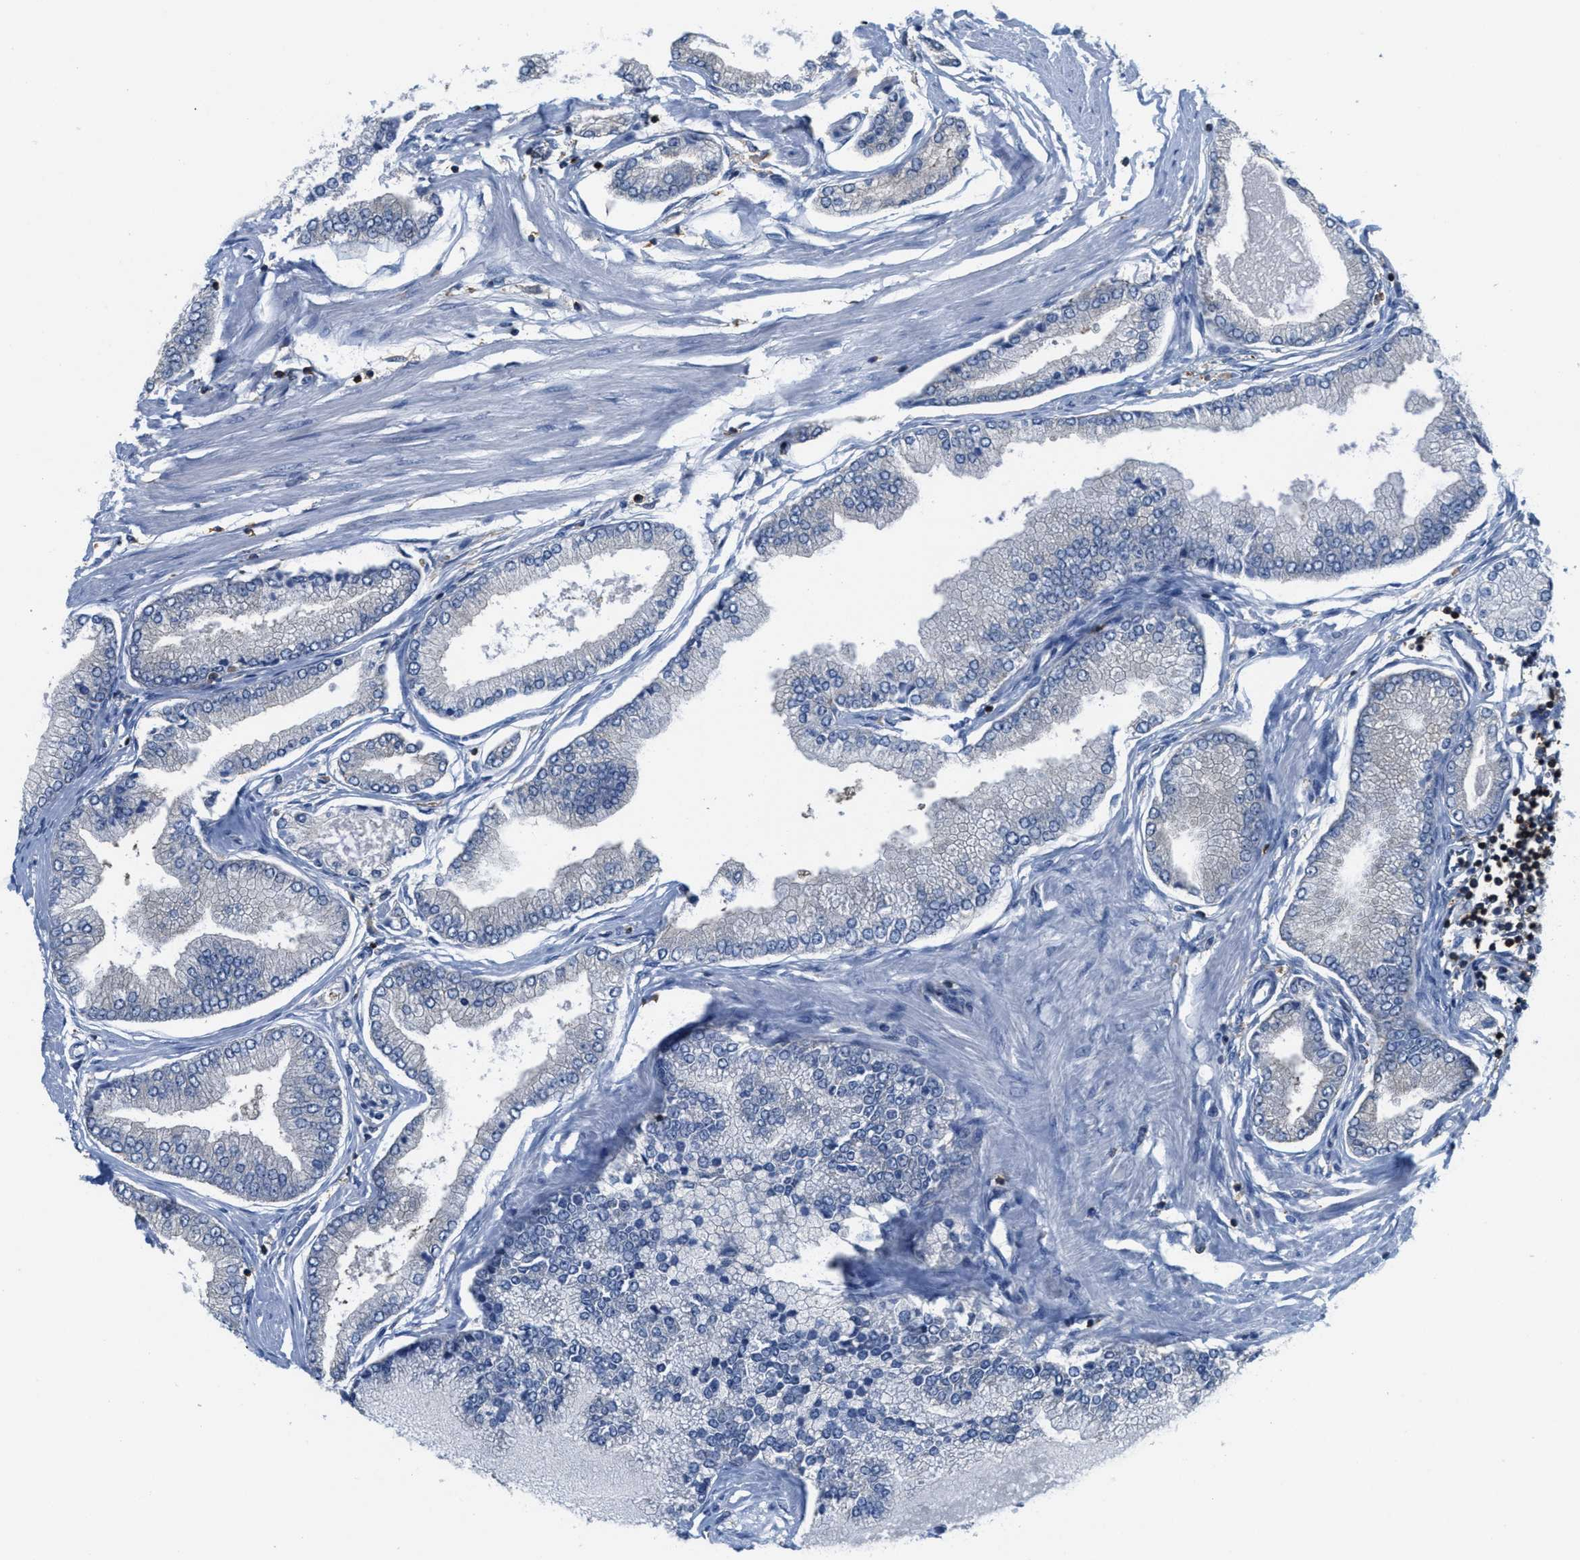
{"staining": {"intensity": "negative", "quantity": "none", "location": "none"}, "tissue": "prostate cancer", "cell_type": "Tumor cells", "image_type": "cancer", "snomed": [{"axis": "morphology", "description": "Adenocarcinoma, High grade"}, {"axis": "topography", "description": "Prostate"}], "caption": "Histopathology image shows no significant protein expression in tumor cells of prostate cancer. (DAB (3,3'-diaminobenzidine) immunohistochemistry, high magnification).", "gene": "GRIK2", "patient": {"sex": "male", "age": 61}}